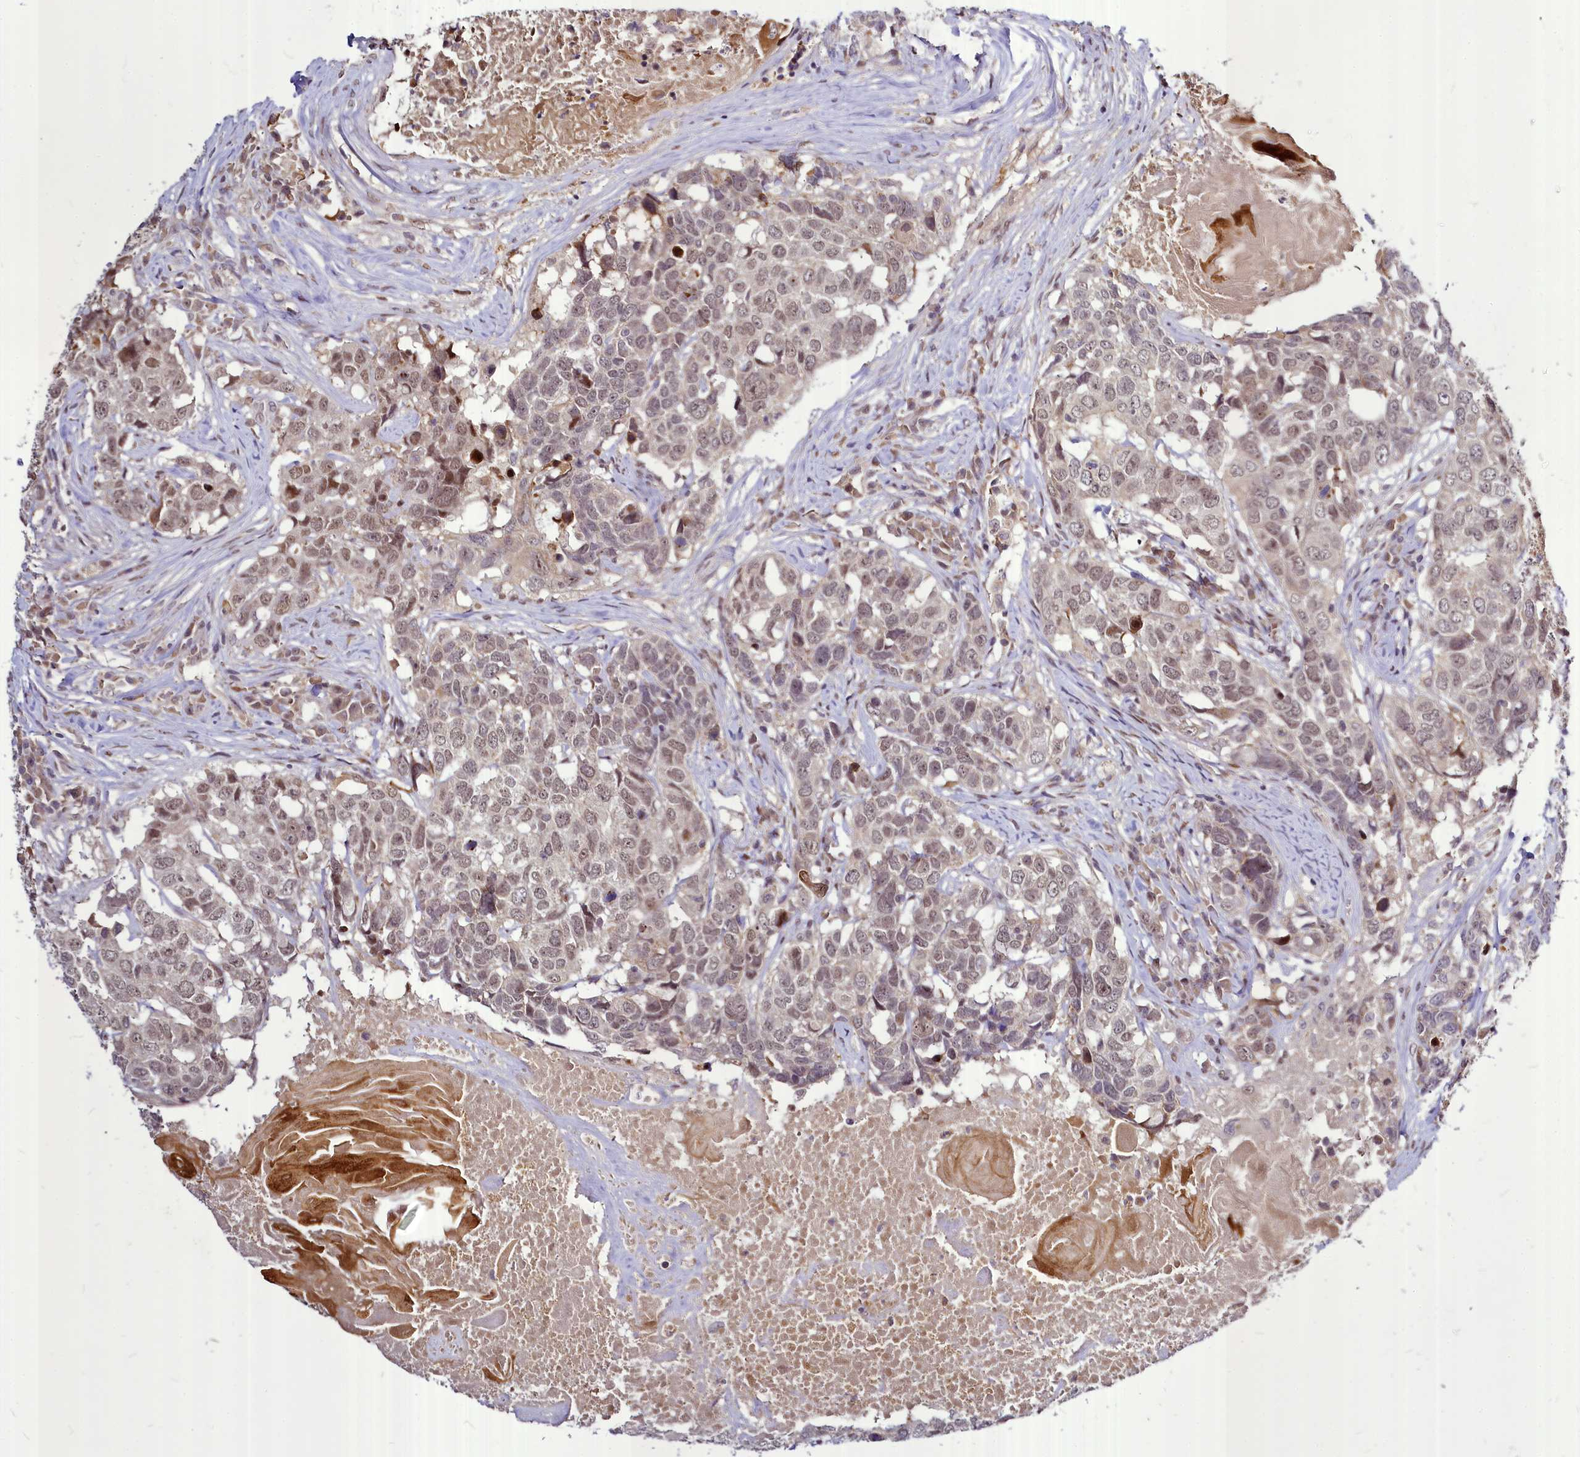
{"staining": {"intensity": "weak", "quantity": ">75%", "location": "nuclear"}, "tissue": "head and neck cancer", "cell_type": "Tumor cells", "image_type": "cancer", "snomed": [{"axis": "morphology", "description": "Squamous cell carcinoma, NOS"}, {"axis": "topography", "description": "Head-Neck"}], "caption": "Head and neck cancer stained with IHC demonstrates weak nuclear expression in approximately >75% of tumor cells.", "gene": "MAML2", "patient": {"sex": "male", "age": 66}}